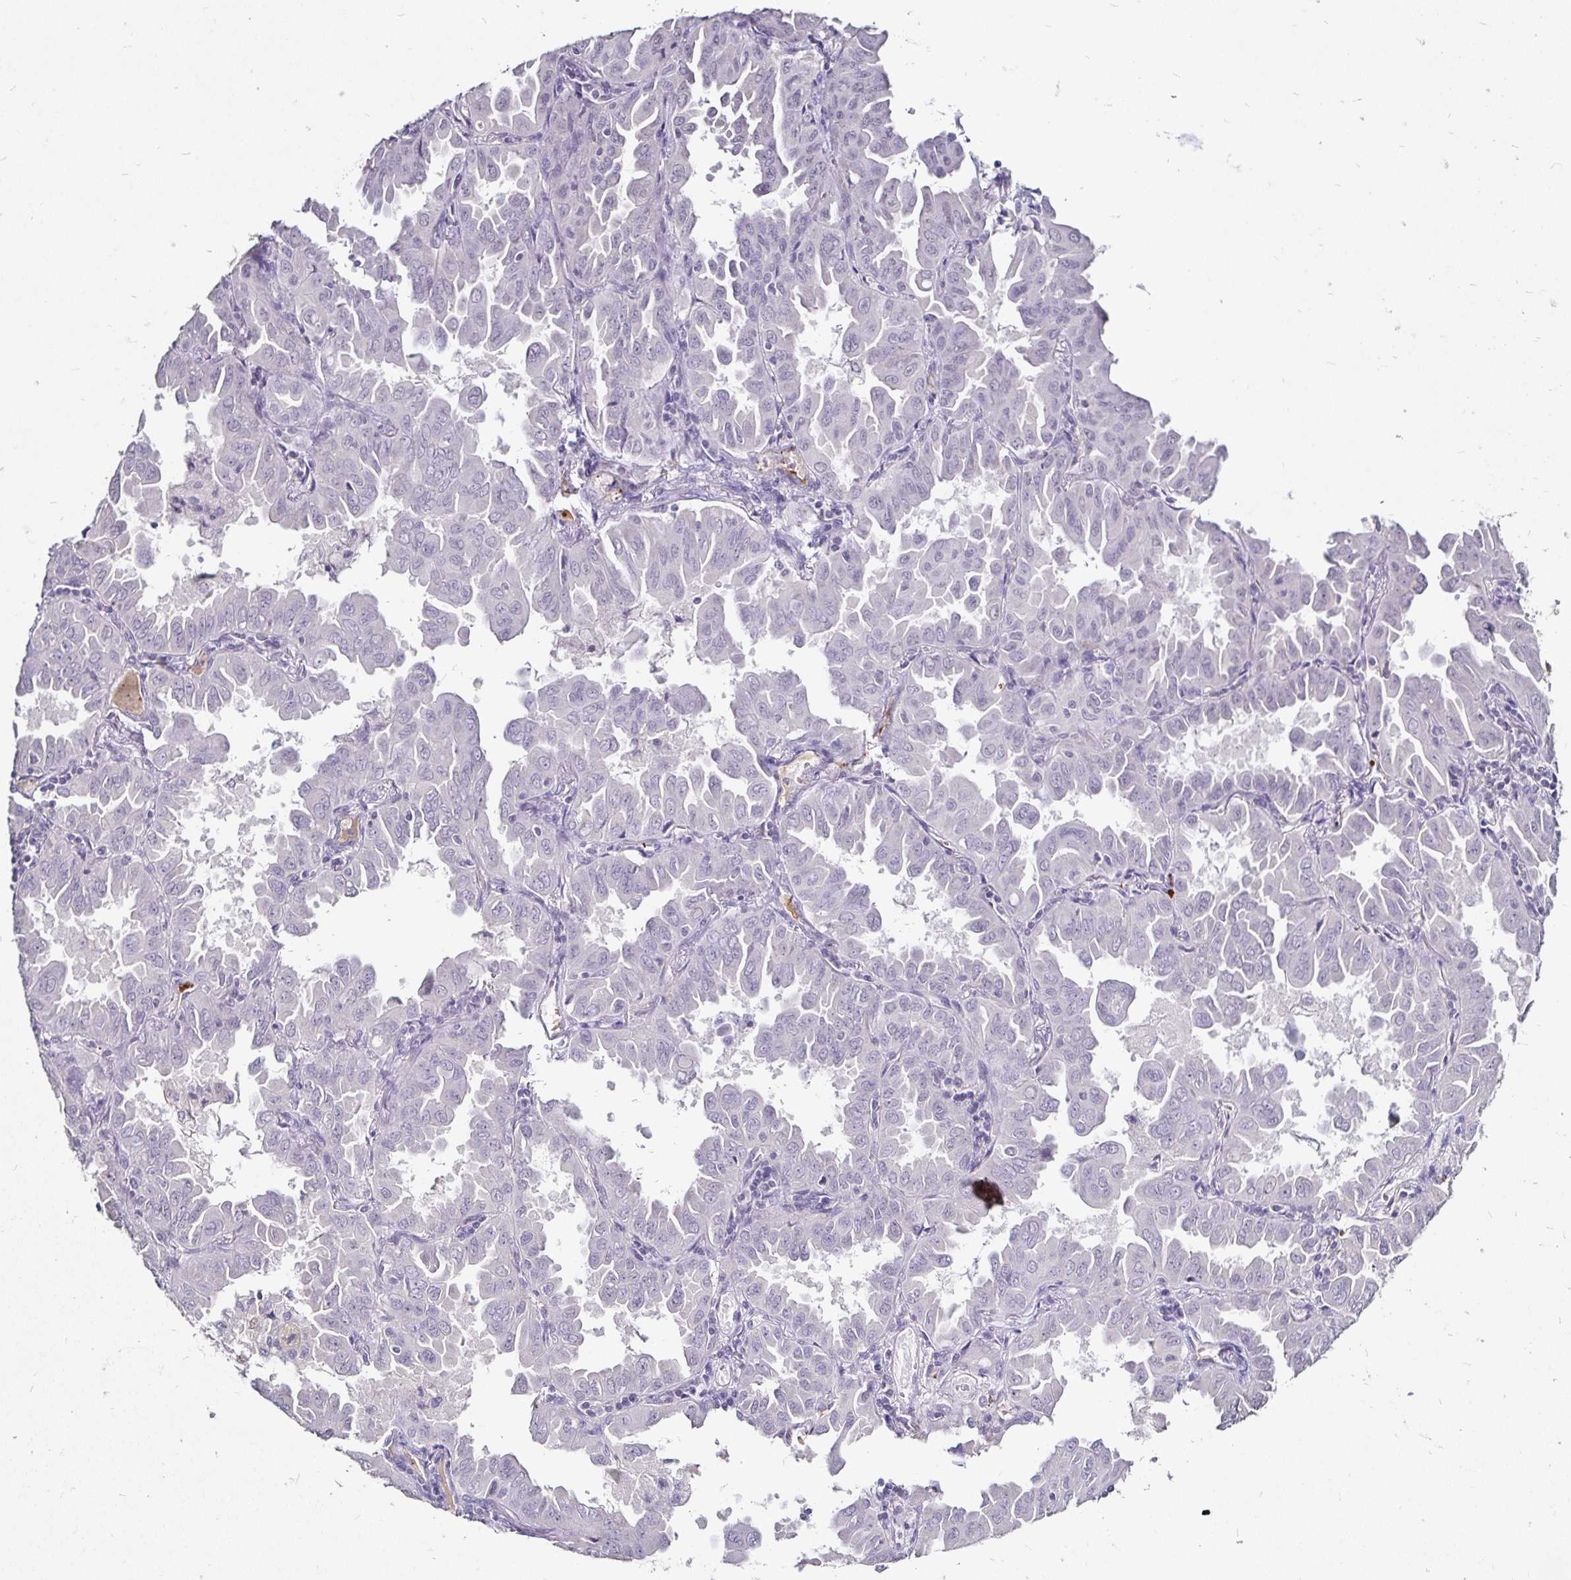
{"staining": {"intensity": "negative", "quantity": "none", "location": "none"}, "tissue": "lung cancer", "cell_type": "Tumor cells", "image_type": "cancer", "snomed": [{"axis": "morphology", "description": "Adenocarcinoma, NOS"}, {"axis": "topography", "description": "Lung"}], "caption": "The immunohistochemistry micrograph has no significant positivity in tumor cells of lung adenocarcinoma tissue. The staining is performed using DAB brown chromogen with nuclei counter-stained in using hematoxylin.", "gene": "FAIM2", "patient": {"sex": "male", "age": 64}}